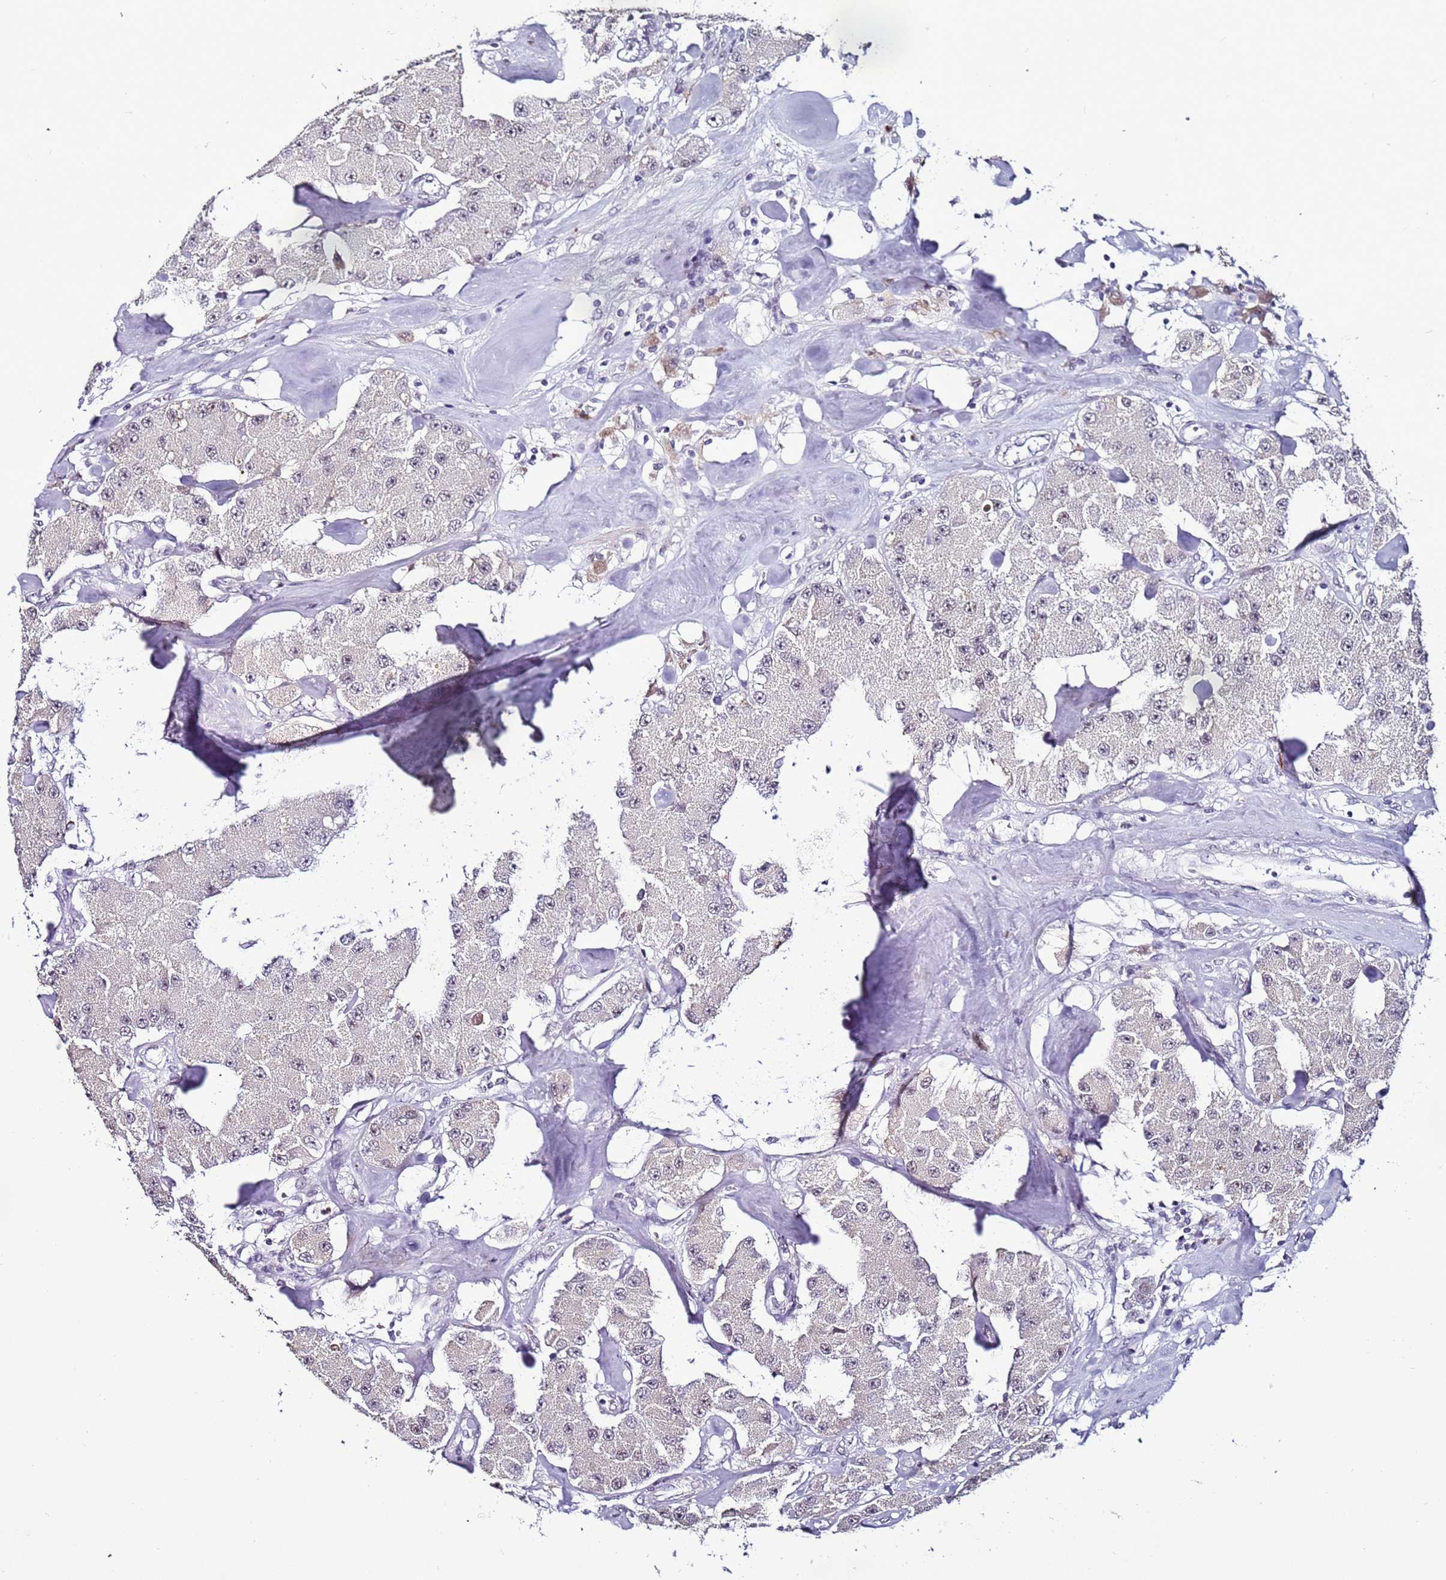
{"staining": {"intensity": "weak", "quantity": "<25%", "location": "nuclear"}, "tissue": "carcinoid", "cell_type": "Tumor cells", "image_type": "cancer", "snomed": [{"axis": "morphology", "description": "Carcinoid, malignant, NOS"}, {"axis": "topography", "description": "Pancreas"}], "caption": "Immunohistochemical staining of human carcinoid demonstrates no significant expression in tumor cells.", "gene": "PSMA7", "patient": {"sex": "male", "age": 41}}